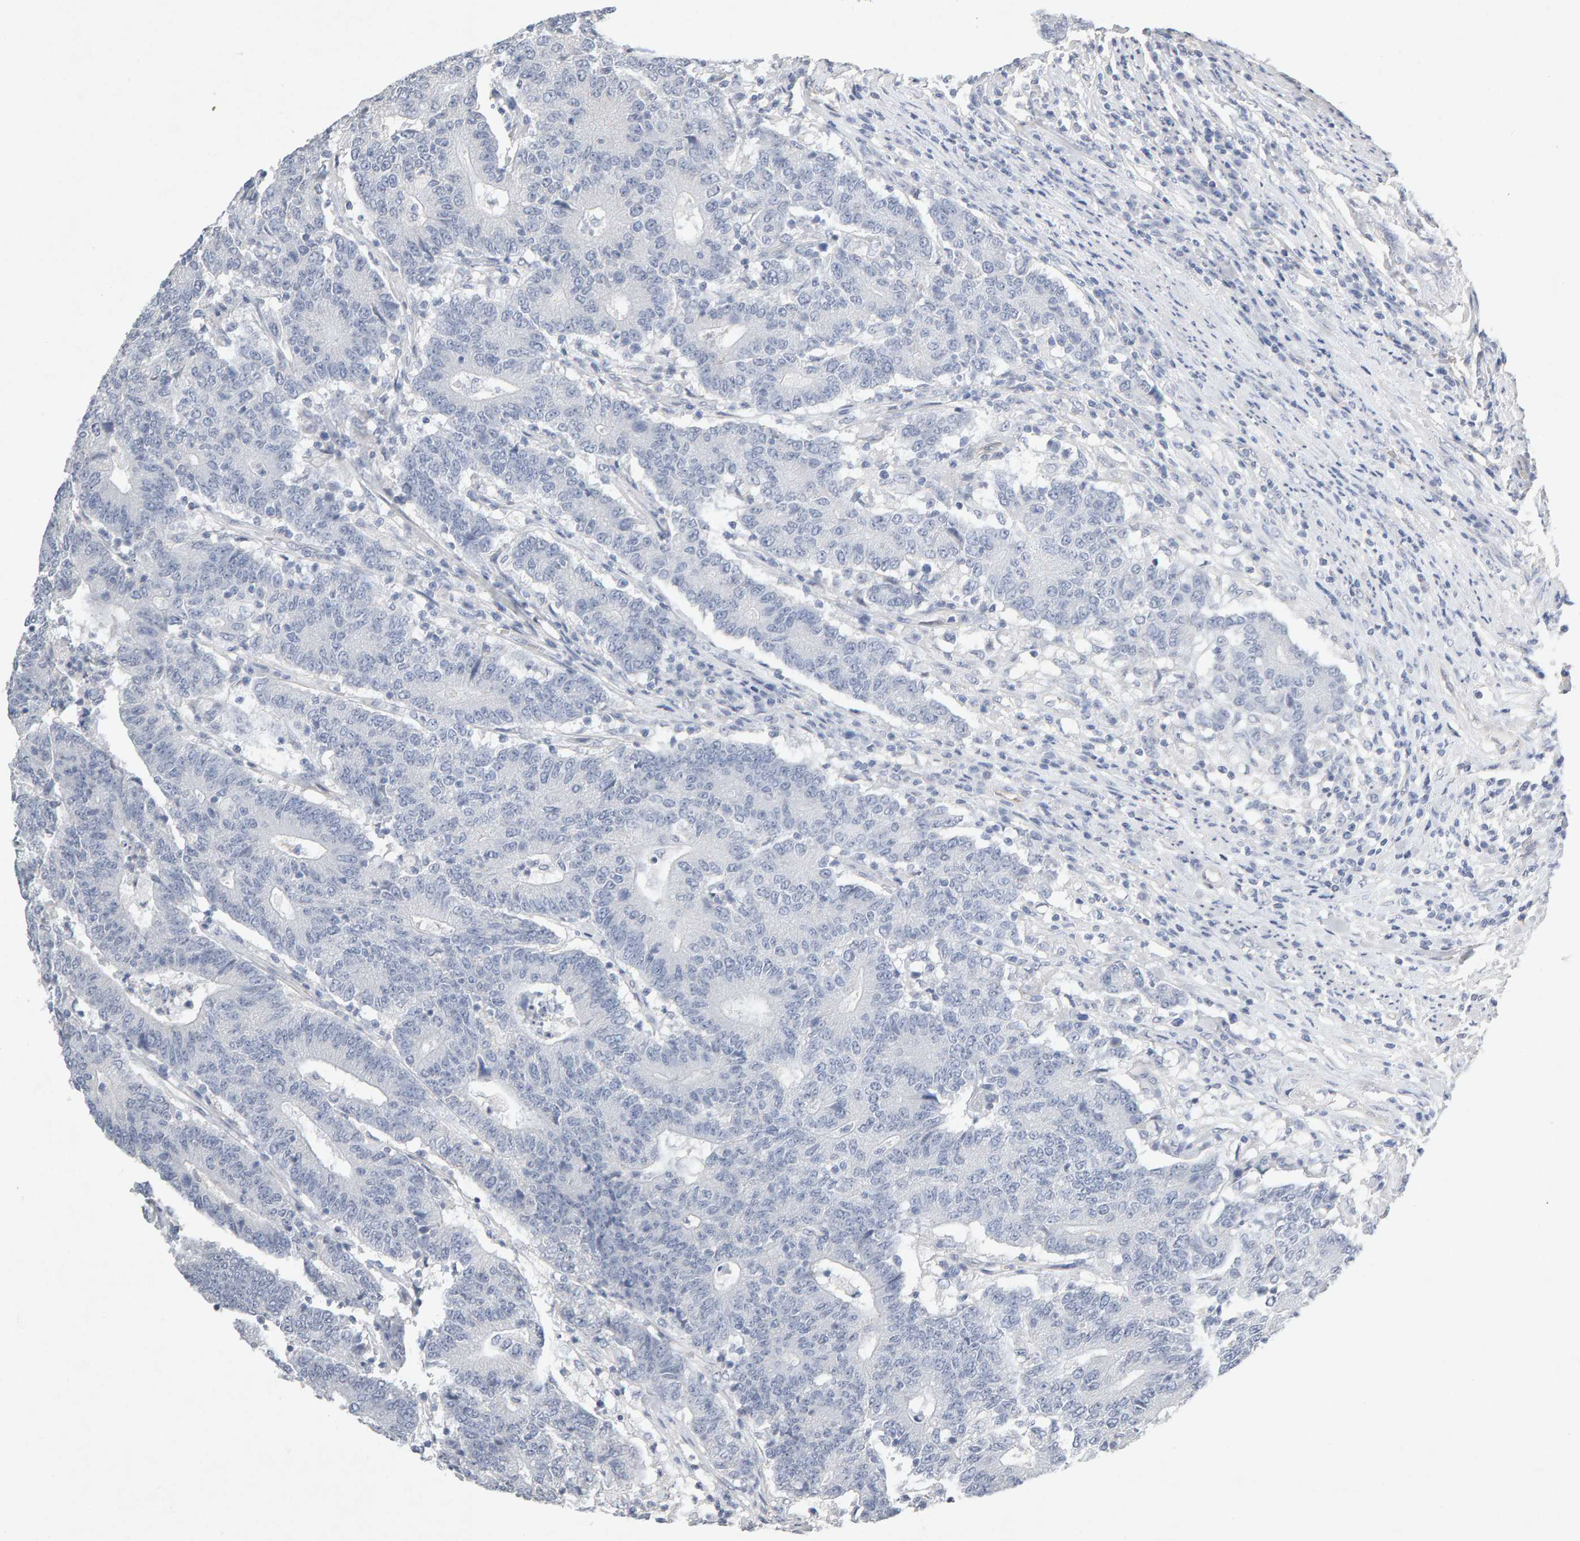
{"staining": {"intensity": "negative", "quantity": "none", "location": "none"}, "tissue": "colorectal cancer", "cell_type": "Tumor cells", "image_type": "cancer", "snomed": [{"axis": "morphology", "description": "Normal tissue, NOS"}, {"axis": "morphology", "description": "Adenocarcinoma, NOS"}, {"axis": "topography", "description": "Colon"}], "caption": "Protein analysis of colorectal cancer reveals no significant positivity in tumor cells.", "gene": "PTPRM", "patient": {"sex": "female", "age": 75}}